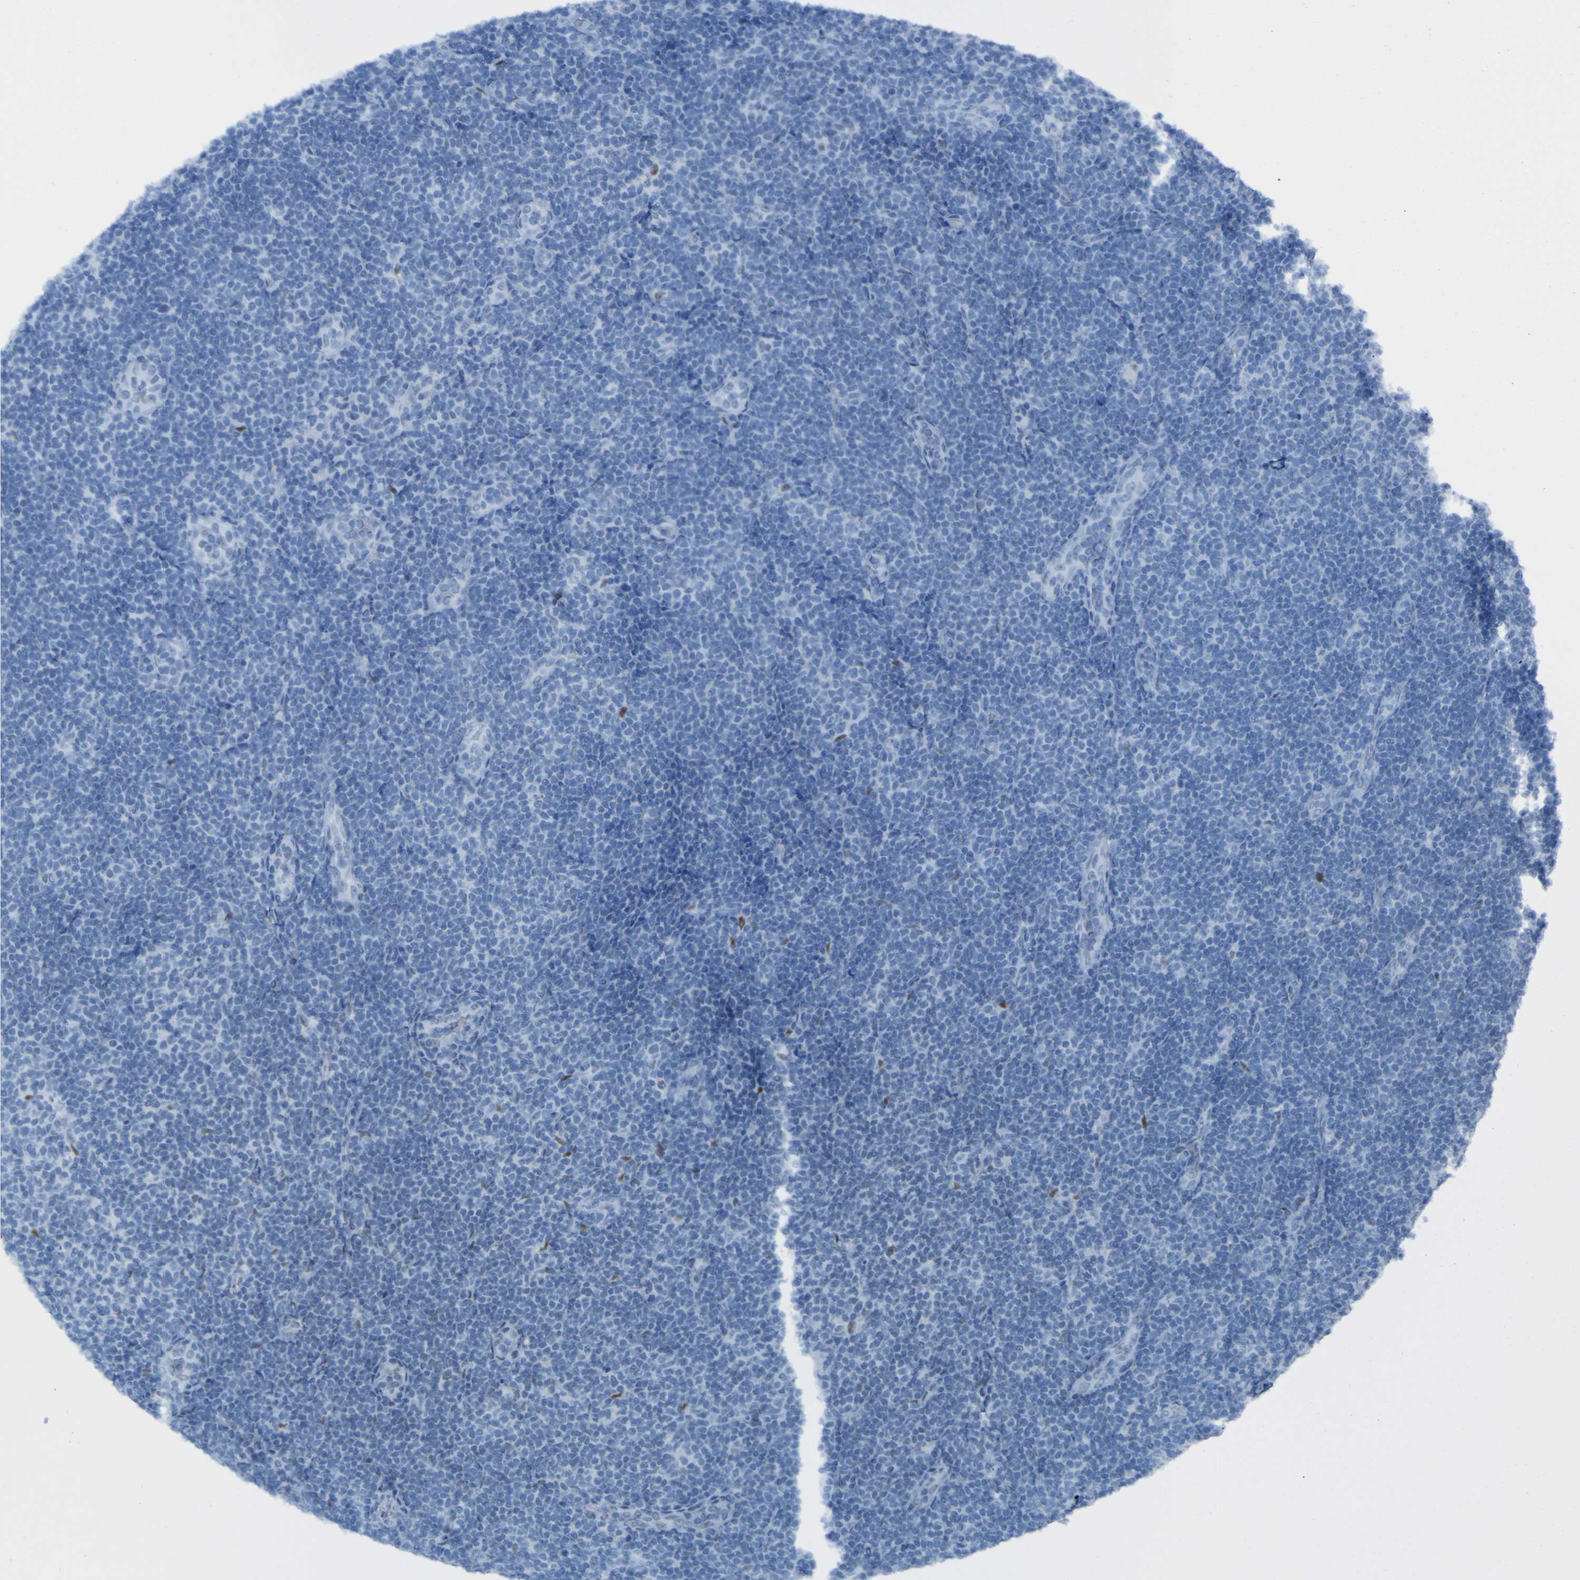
{"staining": {"intensity": "strong", "quantity": "<25%", "location": "nuclear"}, "tissue": "lymphoma", "cell_type": "Tumor cells", "image_type": "cancer", "snomed": [{"axis": "morphology", "description": "Malignant lymphoma, non-Hodgkin's type, Low grade"}, {"axis": "topography", "description": "Lymph node"}], "caption": "There is medium levels of strong nuclear positivity in tumor cells of malignant lymphoma, non-Hodgkin's type (low-grade), as demonstrated by immunohistochemical staining (brown color).", "gene": "PHF2", "patient": {"sex": "male", "age": 83}}